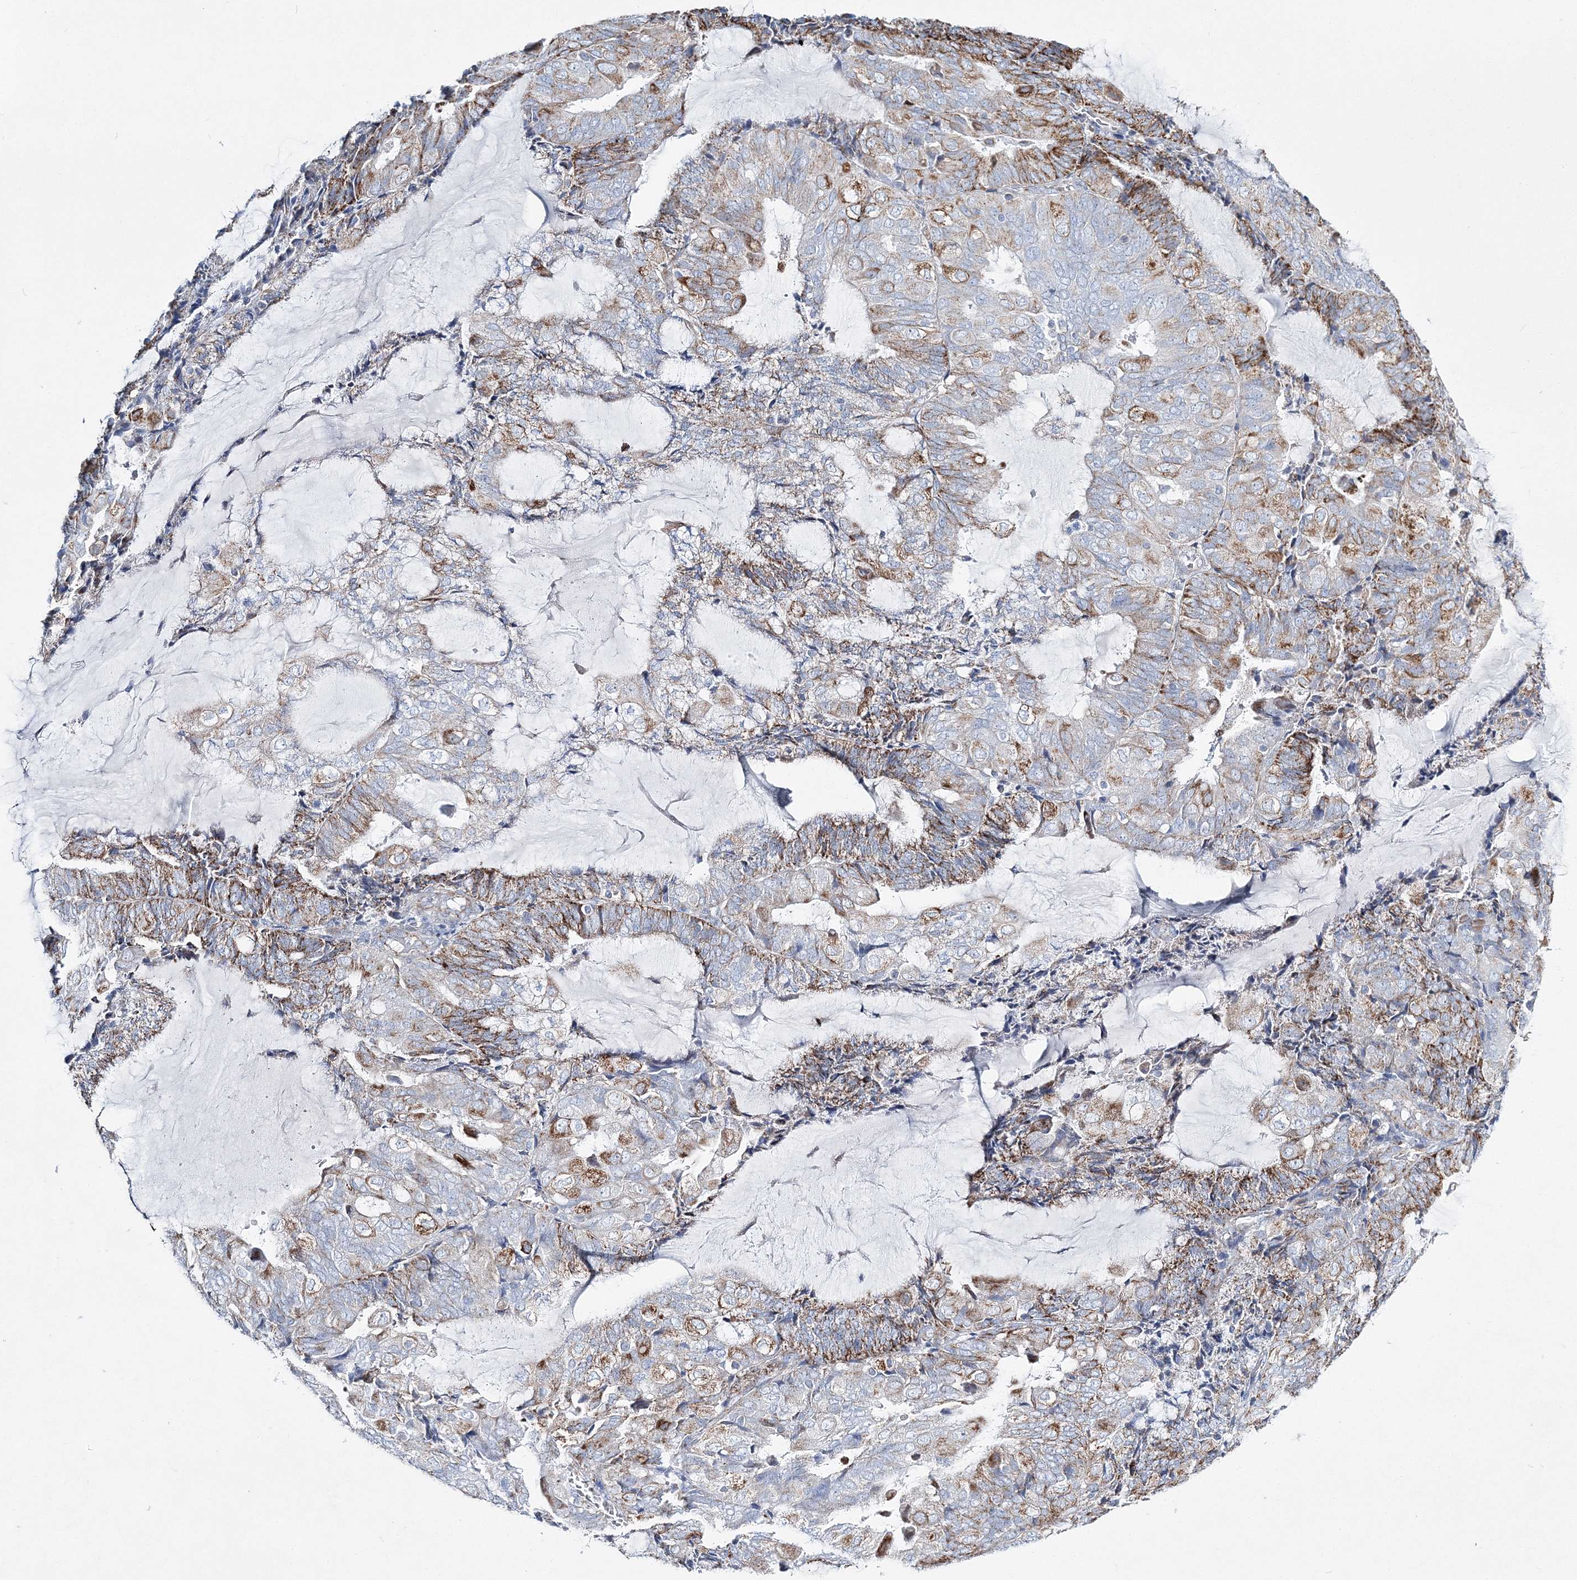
{"staining": {"intensity": "moderate", "quantity": "25%-75%", "location": "cytoplasmic/membranous"}, "tissue": "endometrial cancer", "cell_type": "Tumor cells", "image_type": "cancer", "snomed": [{"axis": "morphology", "description": "Adenocarcinoma, NOS"}, {"axis": "topography", "description": "Endometrium"}], "caption": "A brown stain labels moderate cytoplasmic/membranous expression of a protein in endometrial cancer (adenocarcinoma) tumor cells.", "gene": "HIBCH", "patient": {"sex": "female", "age": 81}}